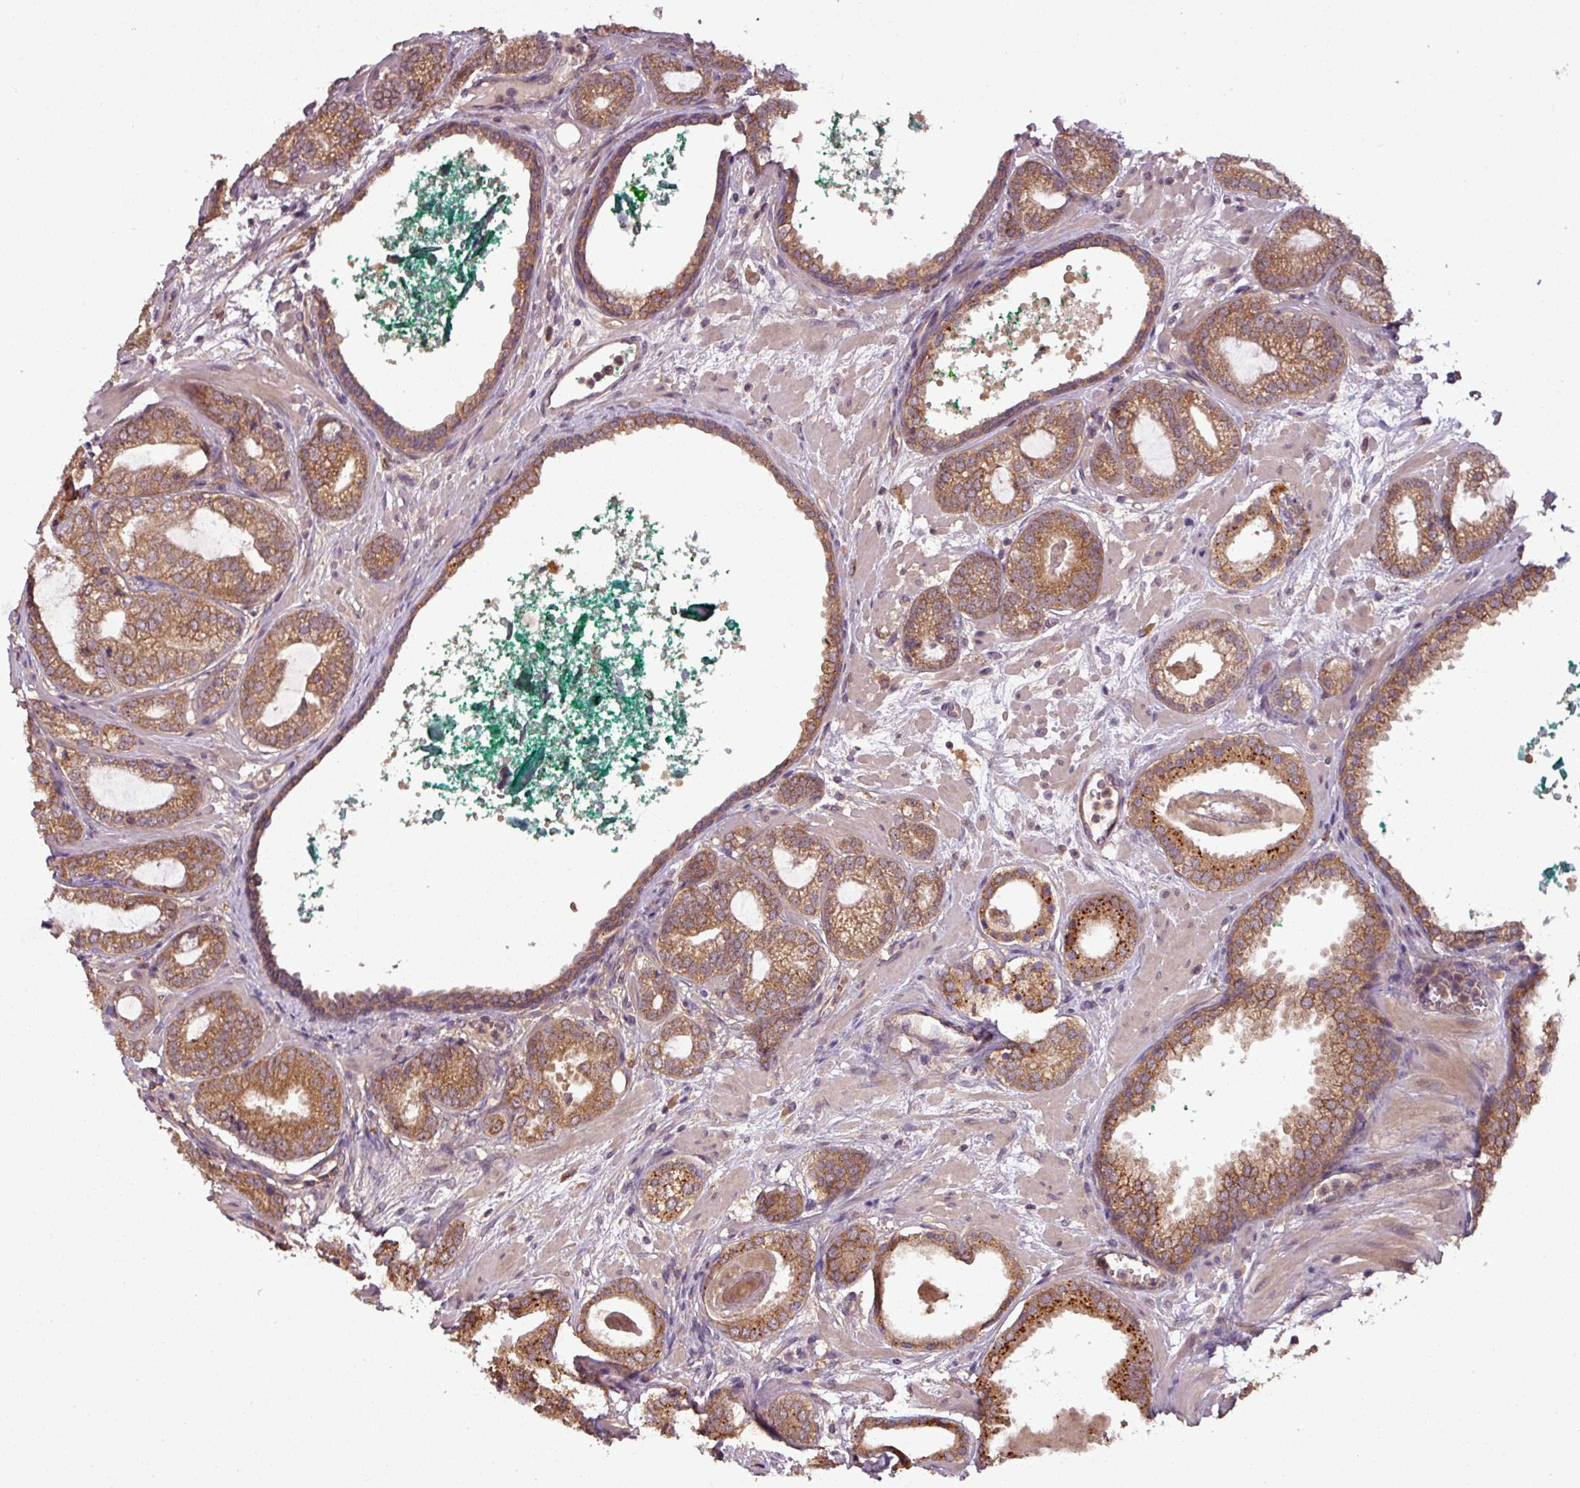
{"staining": {"intensity": "moderate", "quantity": ">75%", "location": "cytoplasmic/membranous"}, "tissue": "prostate cancer", "cell_type": "Tumor cells", "image_type": "cancer", "snomed": [{"axis": "morphology", "description": "Adenocarcinoma, High grade"}, {"axis": "topography", "description": "Prostate"}], "caption": "Moderate cytoplasmic/membranous positivity is present in approximately >75% of tumor cells in high-grade adenocarcinoma (prostate).", "gene": "NT5C3A", "patient": {"sex": "male", "age": 60}}